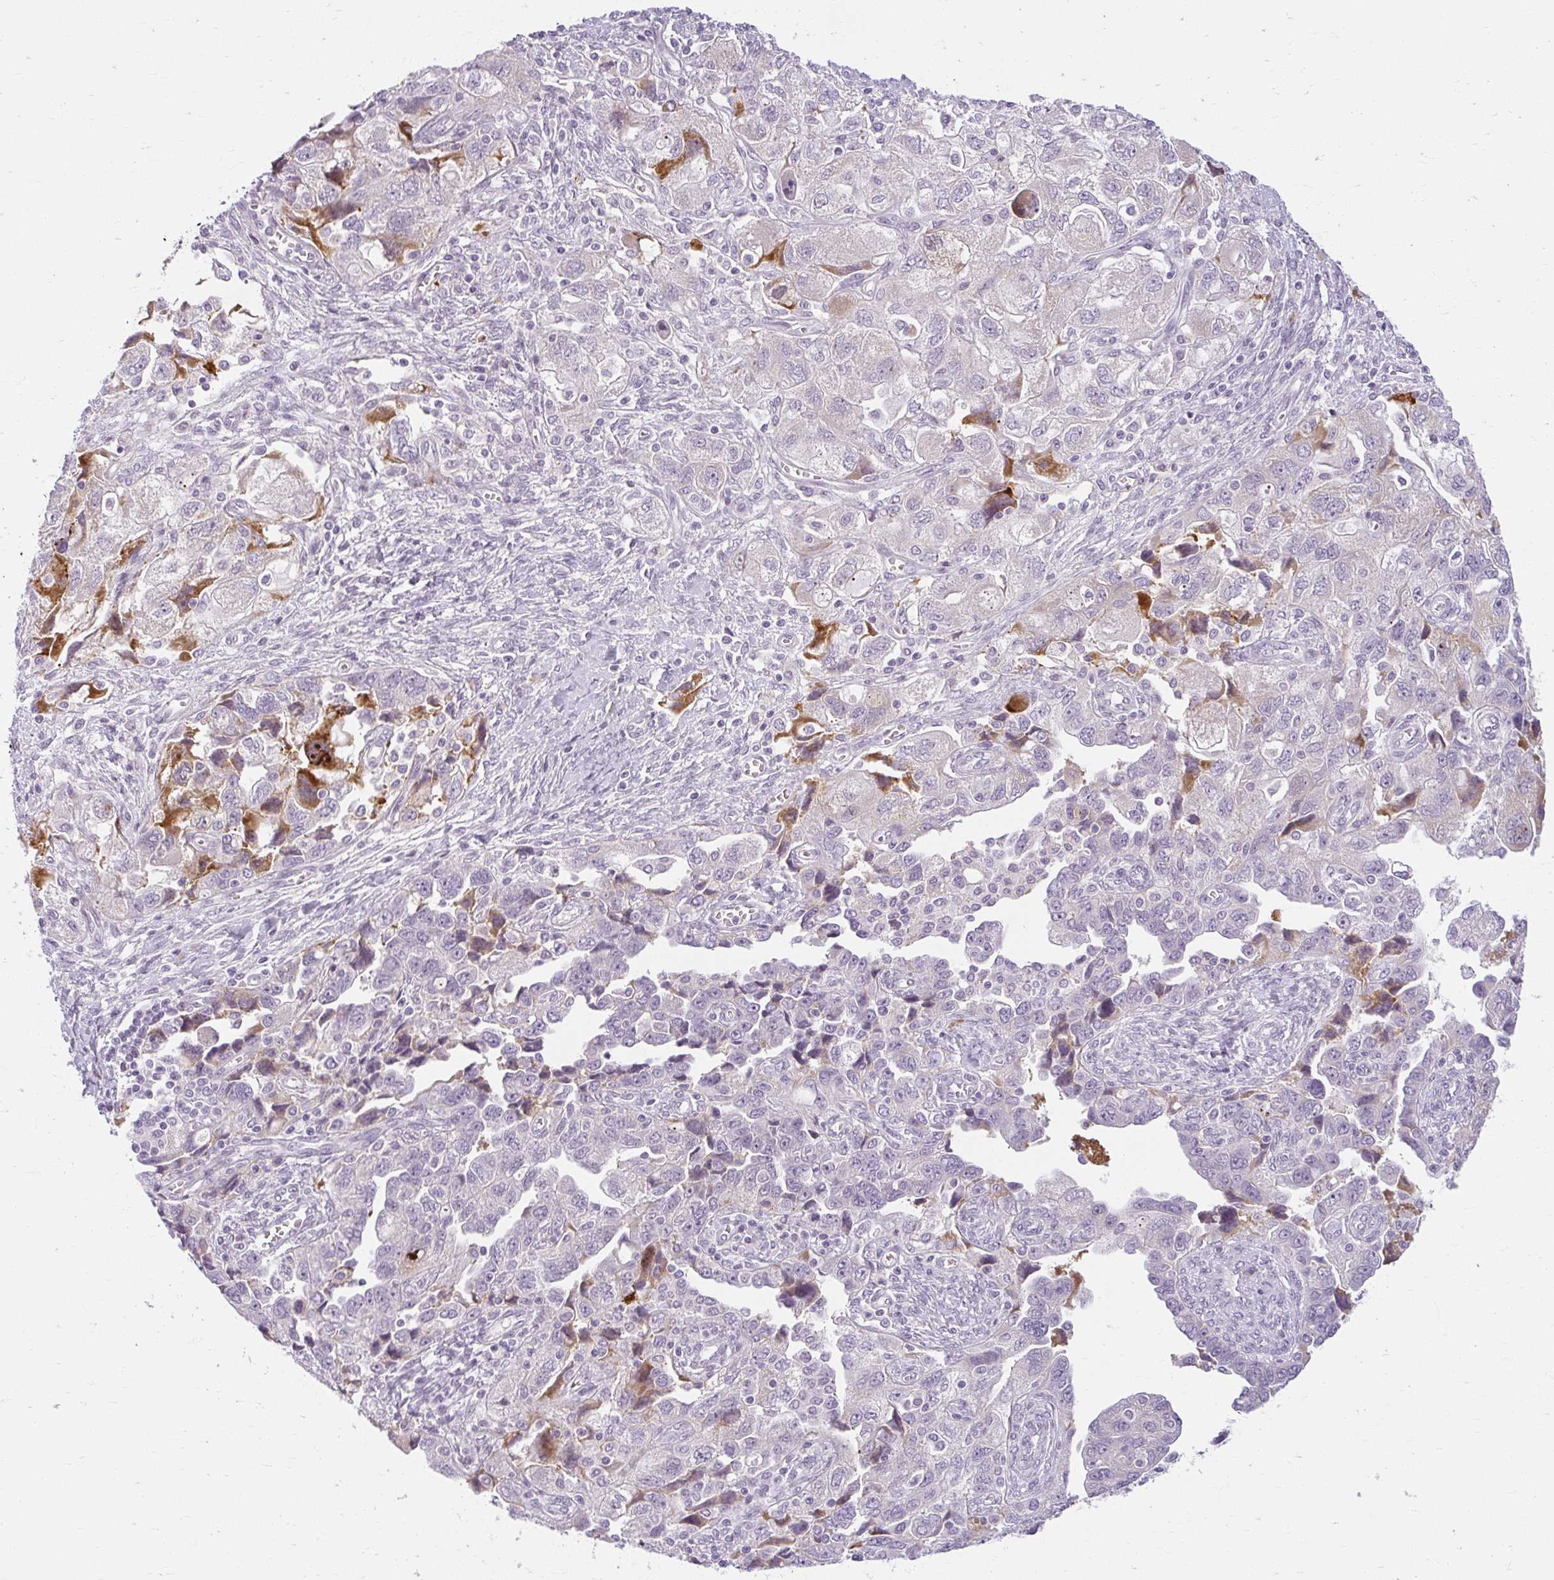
{"staining": {"intensity": "moderate", "quantity": "<25%", "location": "cytoplasmic/membranous"}, "tissue": "ovarian cancer", "cell_type": "Tumor cells", "image_type": "cancer", "snomed": [{"axis": "morphology", "description": "Carcinoma, NOS"}, {"axis": "morphology", "description": "Cystadenocarcinoma, serous, NOS"}, {"axis": "topography", "description": "Ovary"}], "caption": "A brown stain shows moderate cytoplasmic/membranous staining of a protein in human serous cystadenocarcinoma (ovarian) tumor cells. The staining was performed using DAB (3,3'-diaminobenzidine), with brown indicating positive protein expression. Nuclei are stained blue with hematoxylin.", "gene": "ZFYVE26", "patient": {"sex": "female", "age": 69}}